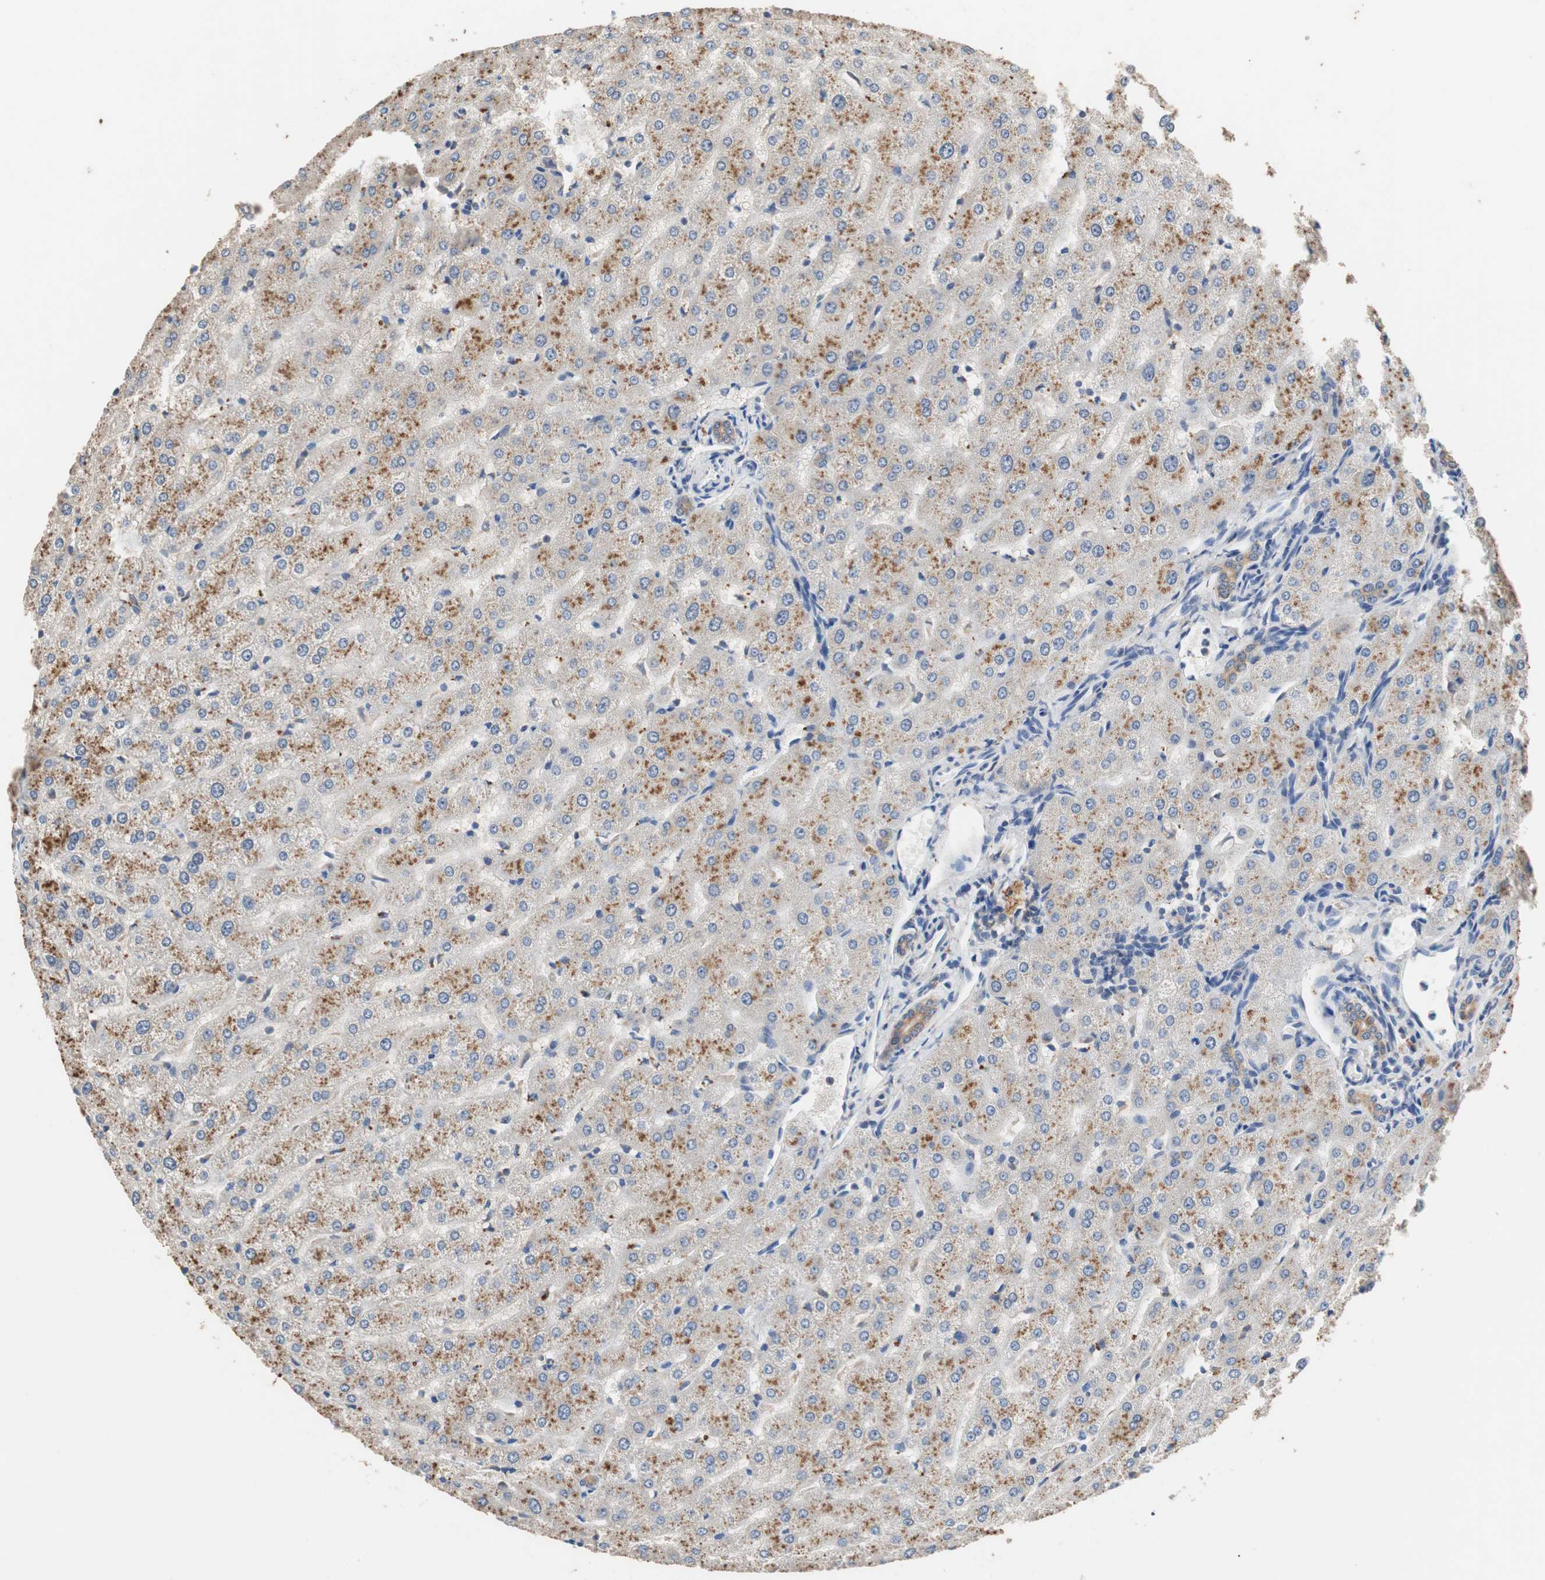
{"staining": {"intensity": "weak", "quantity": ">75%", "location": "cytoplasmic/membranous"}, "tissue": "liver", "cell_type": "Cholangiocytes", "image_type": "normal", "snomed": [{"axis": "morphology", "description": "Normal tissue, NOS"}, {"axis": "morphology", "description": "Fibrosis, NOS"}, {"axis": "topography", "description": "Liver"}], "caption": "High-magnification brightfield microscopy of benign liver stained with DAB (brown) and counterstained with hematoxylin (blue). cholangiocytes exhibit weak cytoplasmic/membranous expression is identified in approximately>75% of cells.", "gene": "ADAP1", "patient": {"sex": "female", "age": 29}}